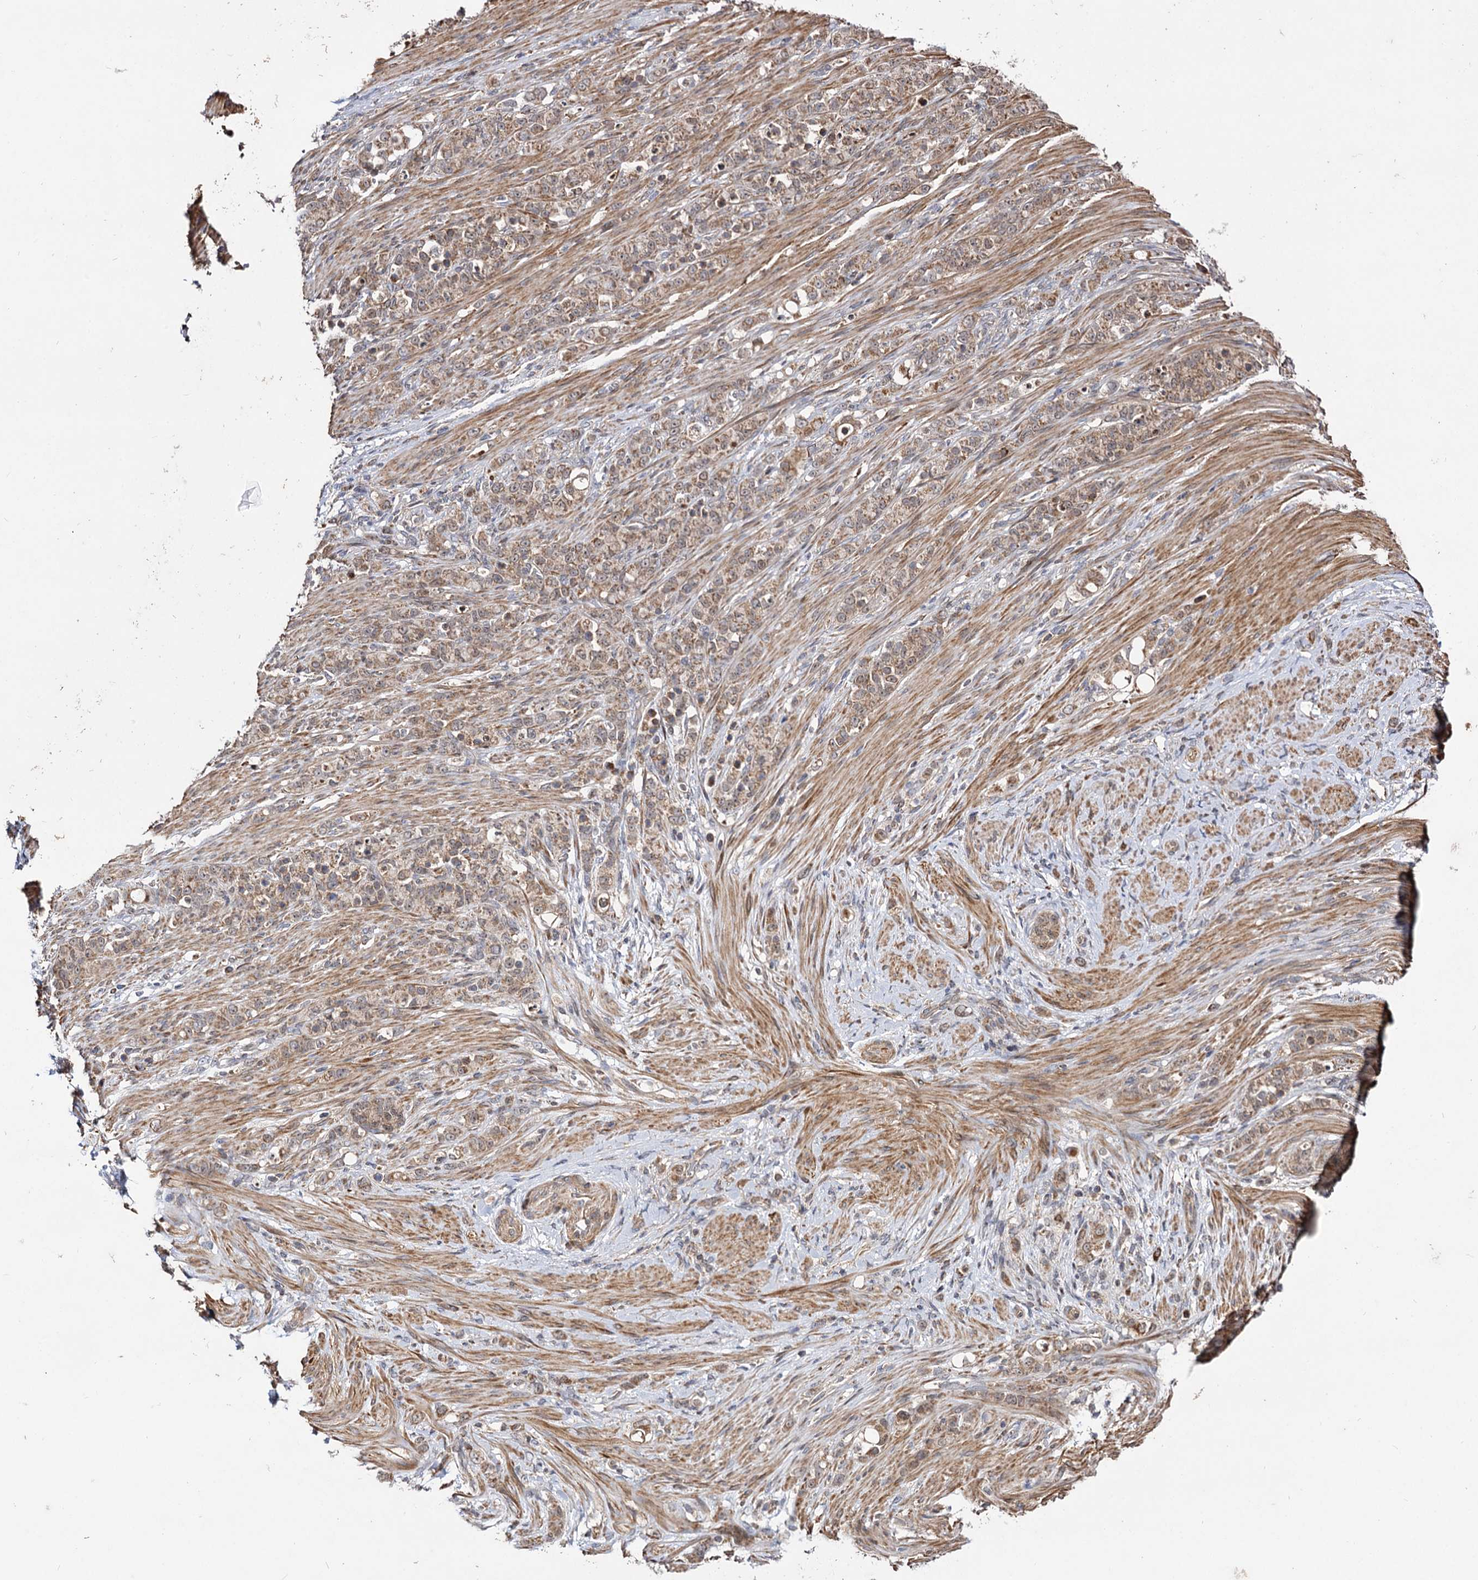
{"staining": {"intensity": "moderate", "quantity": ">75%", "location": "cytoplasmic/membranous"}, "tissue": "stomach cancer", "cell_type": "Tumor cells", "image_type": "cancer", "snomed": [{"axis": "morphology", "description": "Adenocarcinoma, NOS"}, {"axis": "topography", "description": "Stomach"}], "caption": "Stomach cancer (adenocarcinoma) stained for a protein (brown) displays moderate cytoplasmic/membranous positive positivity in about >75% of tumor cells.", "gene": "CEP76", "patient": {"sex": "female", "age": 79}}